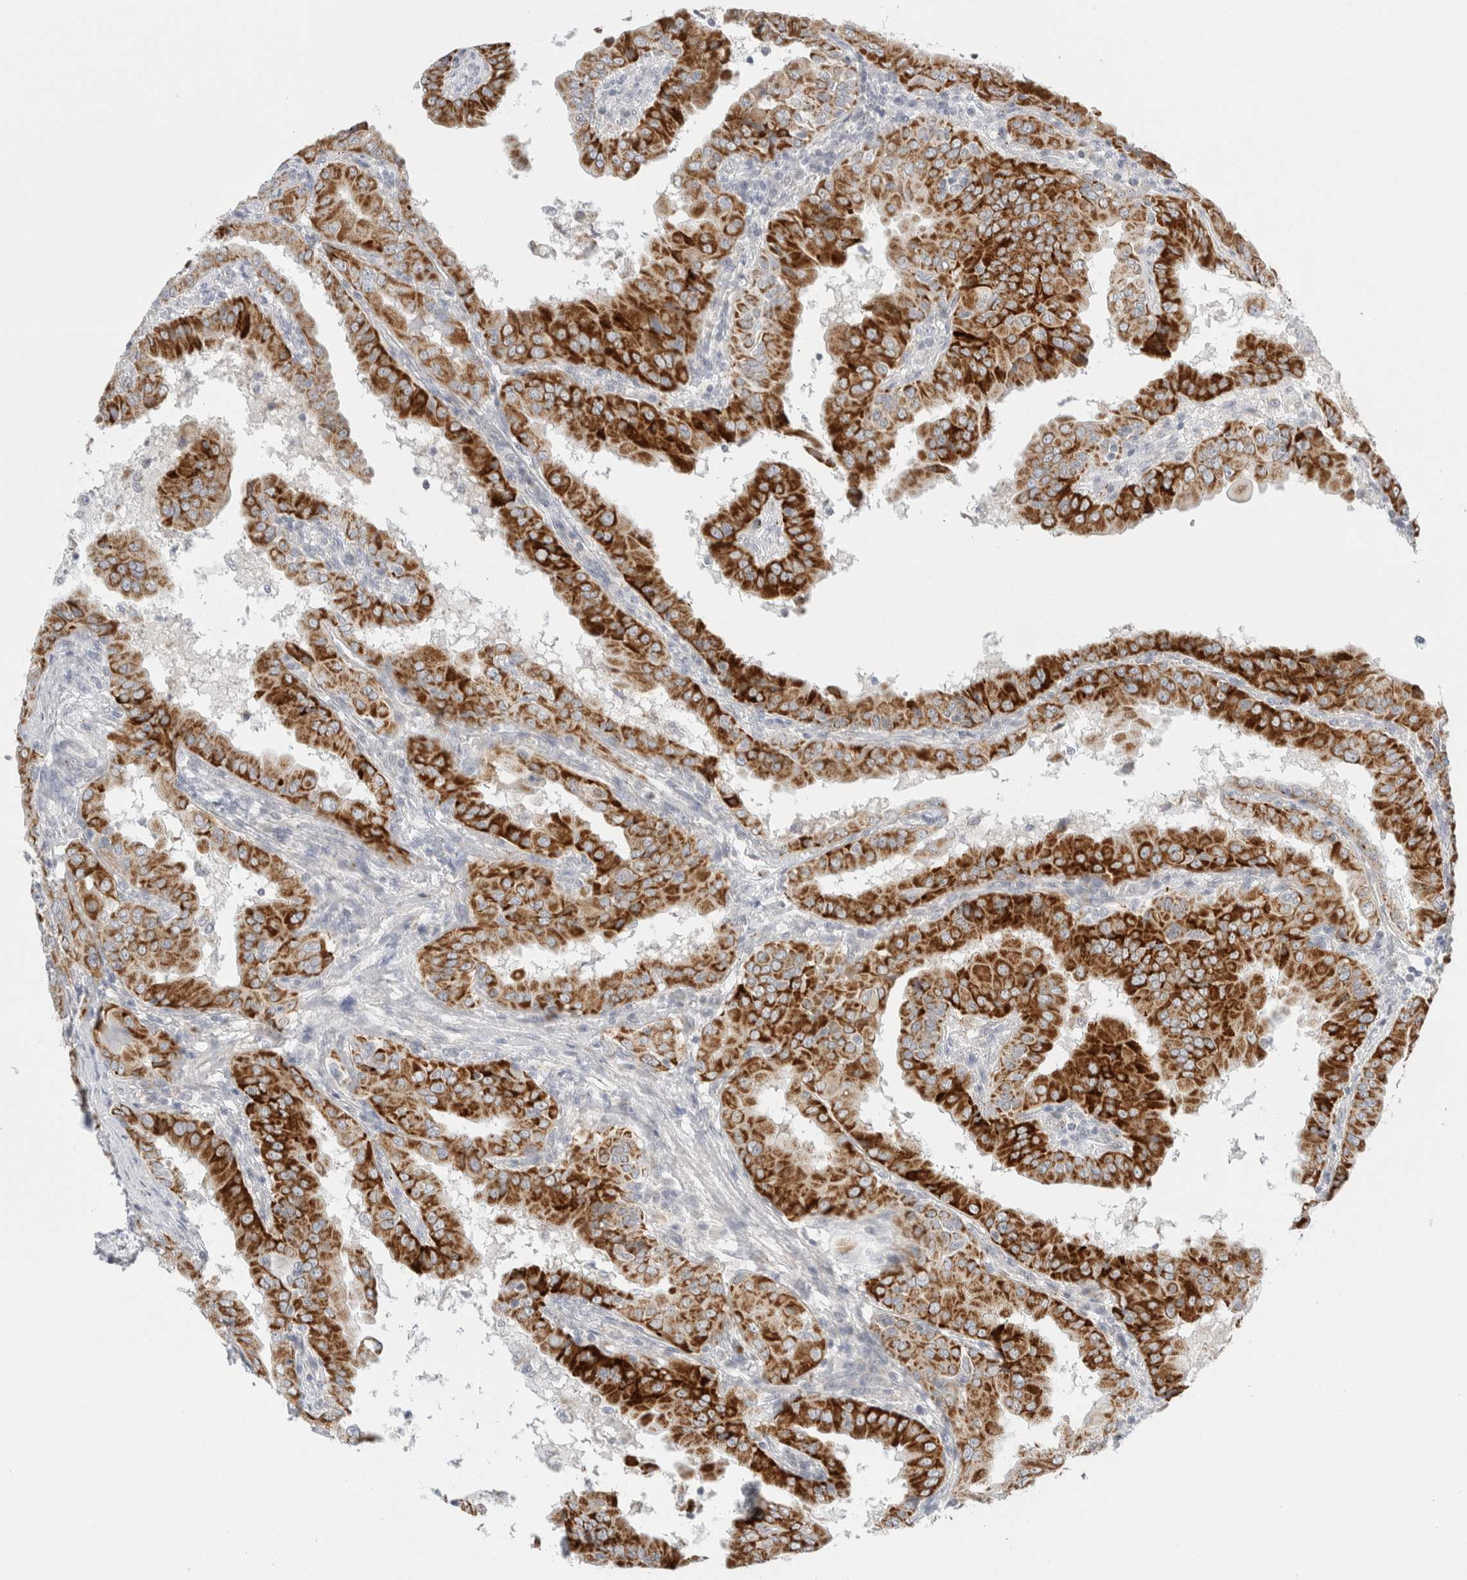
{"staining": {"intensity": "strong", "quantity": ">75%", "location": "cytoplasmic/membranous"}, "tissue": "thyroid cancer", "cell_type": "Tumor cells", "image_type": "cancer", "snomed": [{"axis": "morphology", "description": "Papillary adenocarcinoma, NOS"}, {"axis": "topography", "description": "Thyroid gland"}], "caption": "Immunohistochemistry (IHC) photomicrograph of papillary adenocarcinoma (thyroid) stained for a protein (brown), which shows high levels of strong cytoplasmic/membranous positivity in approximately >75% of tumor cells.", "gene": "FAHD1", "patient": {"sex": "male", "age": 33}}